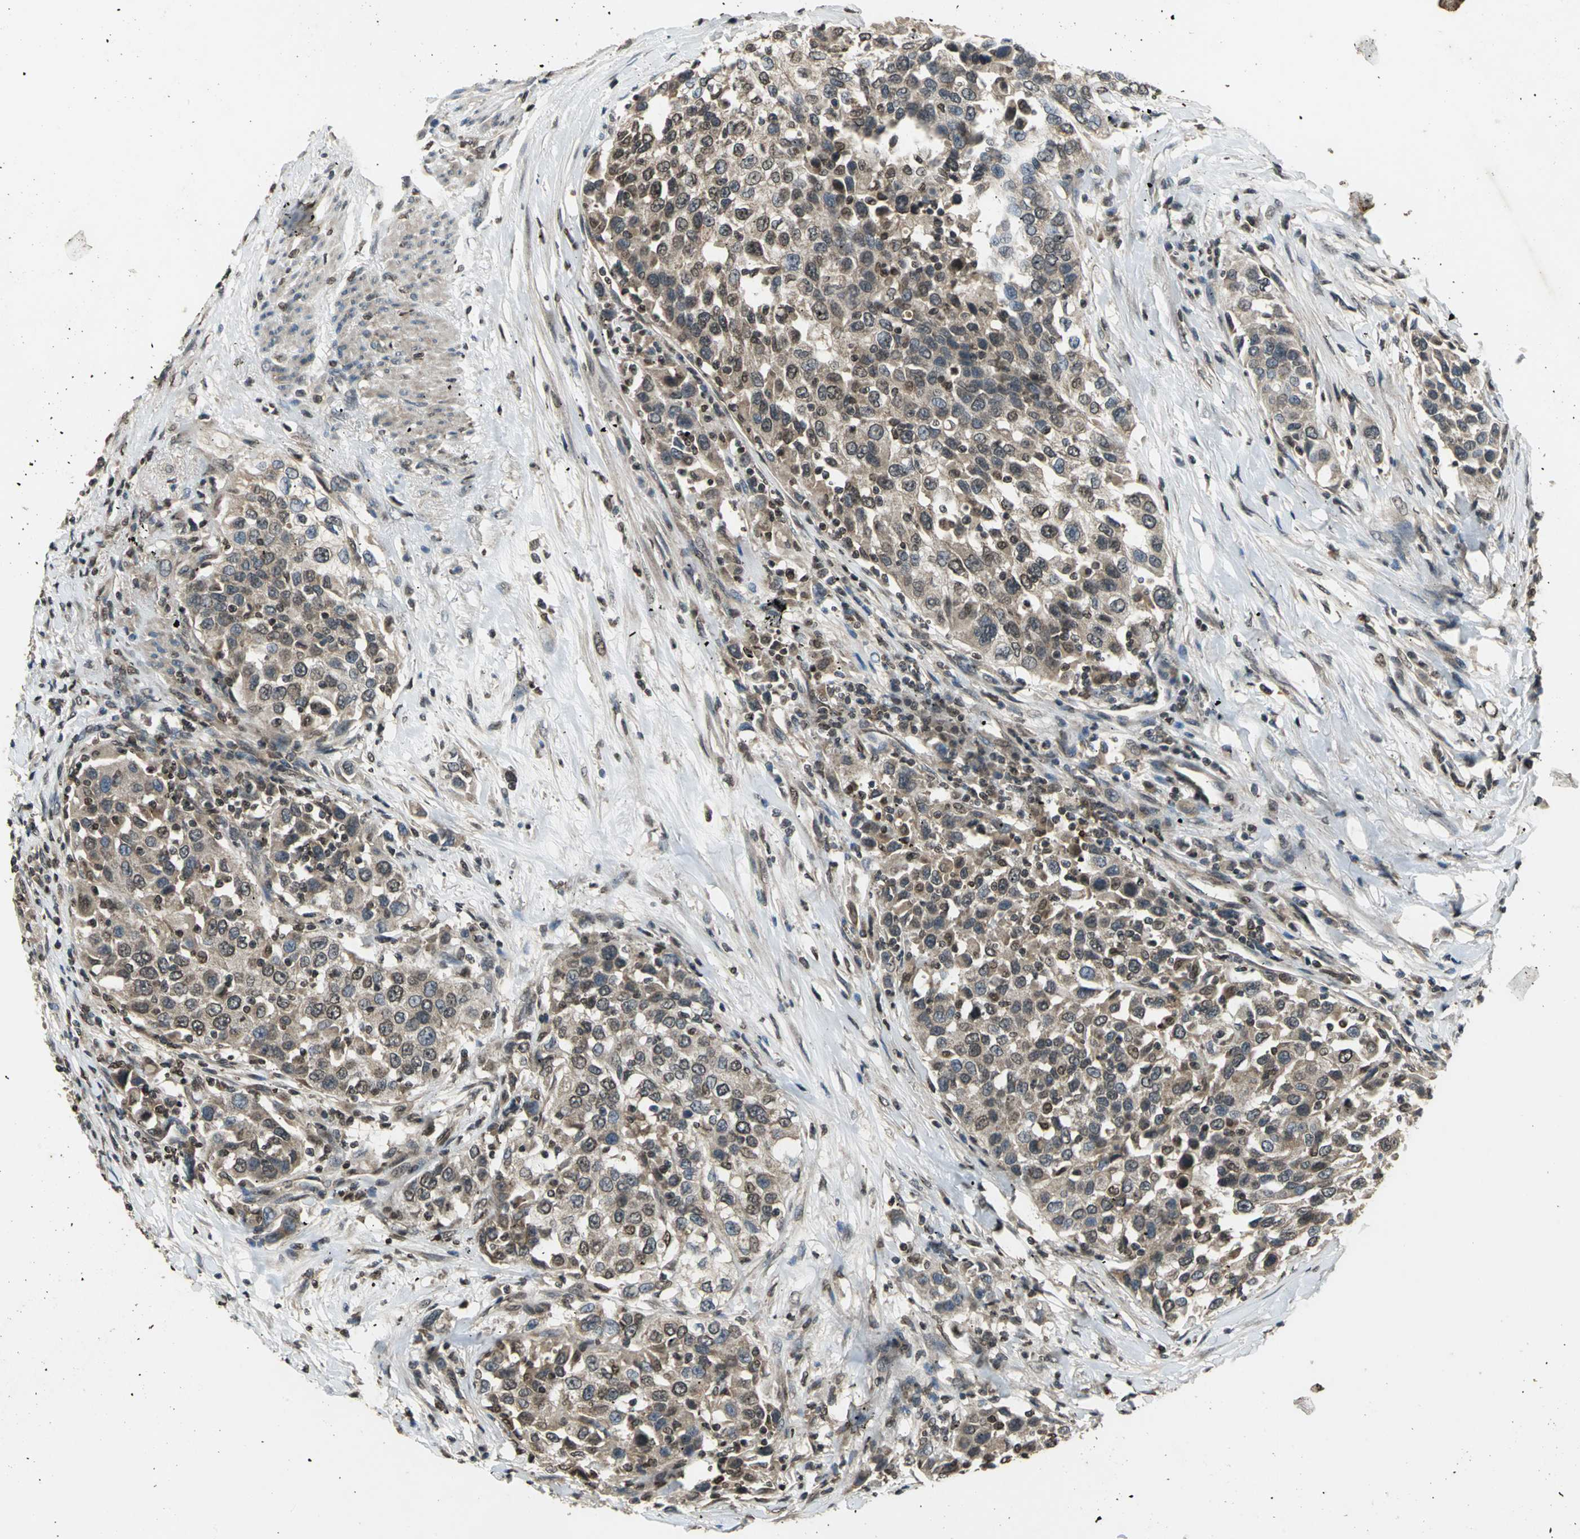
{"staining": {"intensity": "moderate", "quantity": ">75%", "location": "cytoplasmic/membranous,nuclear"}, "tissue": "urothelial cancer", "cell_type": "Tumor cells", "image_type": "cancer", "snomed": [{"axis": "morphology", "description": "Urothelial carcinoma, High grade"}, {"axis": "topography", "description": "Urinary bladder"}], "caption": "Protein staining reveals moderate cytoplasmic/membranous and nuclear staining in about >75% of tumor cells in urothelial cancer. Immunohistochemistry (ihc) stains the protein of interest in brown and the nuclei are stained blue.", "gene": "AHR", "patient": {"sex": "female", "age": 80}}